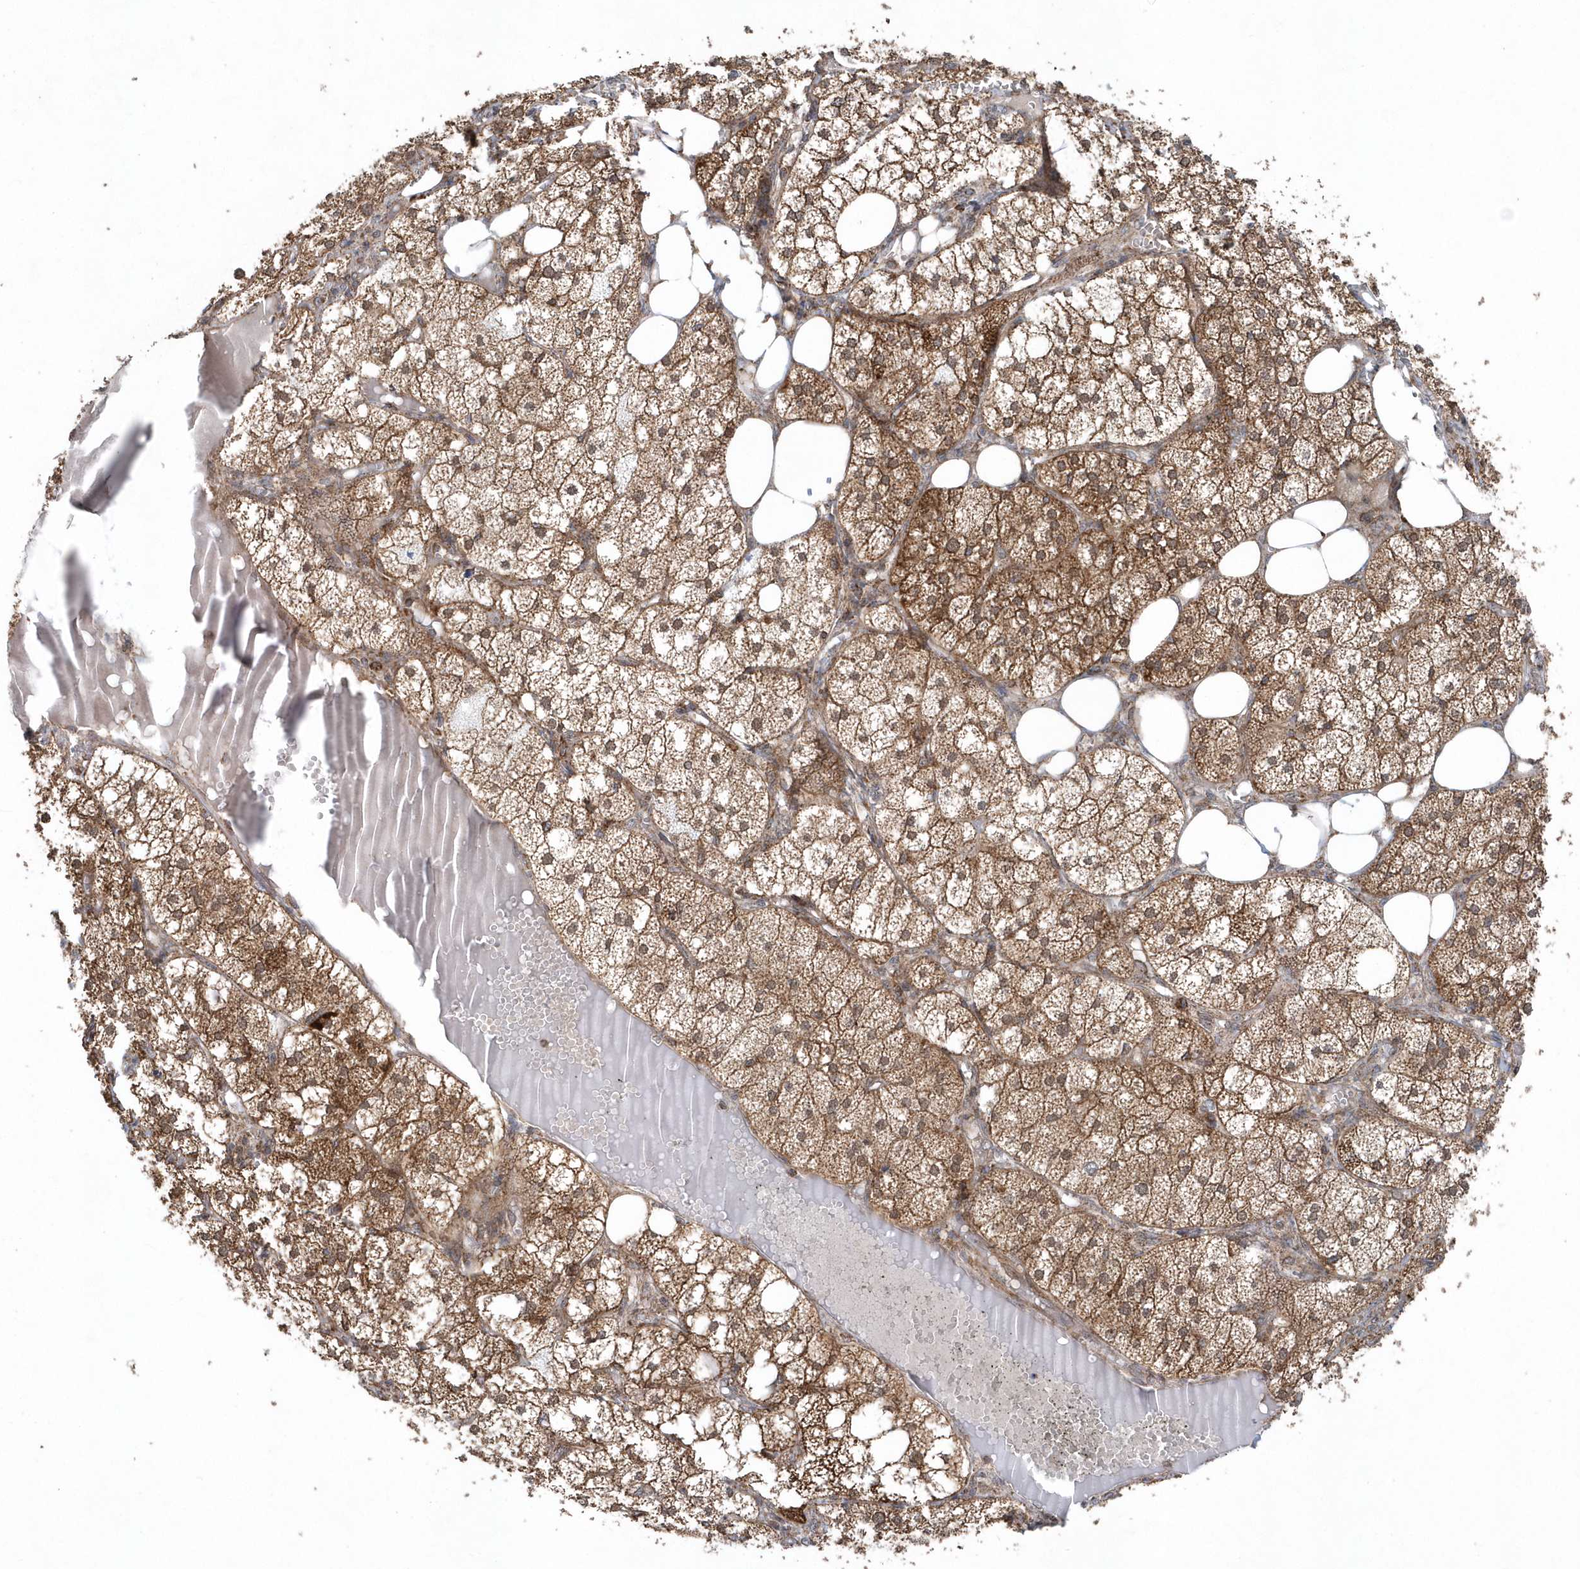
{"staining": {"intensity": "strong", "quantity": ">75%", "location": "cytoplasmic/membranous"}, "tissue": "adrenal gland", "cell_type": "Glandular cells", "image_type": "normal", "snomed": [{"axis": "morphology", "description": "Normal tissue, NOS"}, {"axis": "topography", "description": "Adrenal gland"}], "caption": "Adrenal gland was stained to show a protein in brown. There is high levels of strong cytoplasmic/membranous staining in approximately >75% of glandular cells. The protein of interest is stained brown, and the nuclei are stained in blue (DAB IHC with brightfield microscopy, high magnification).", "gene": "PPP1R7", "patient": {"sex": "female", "age": 61}}